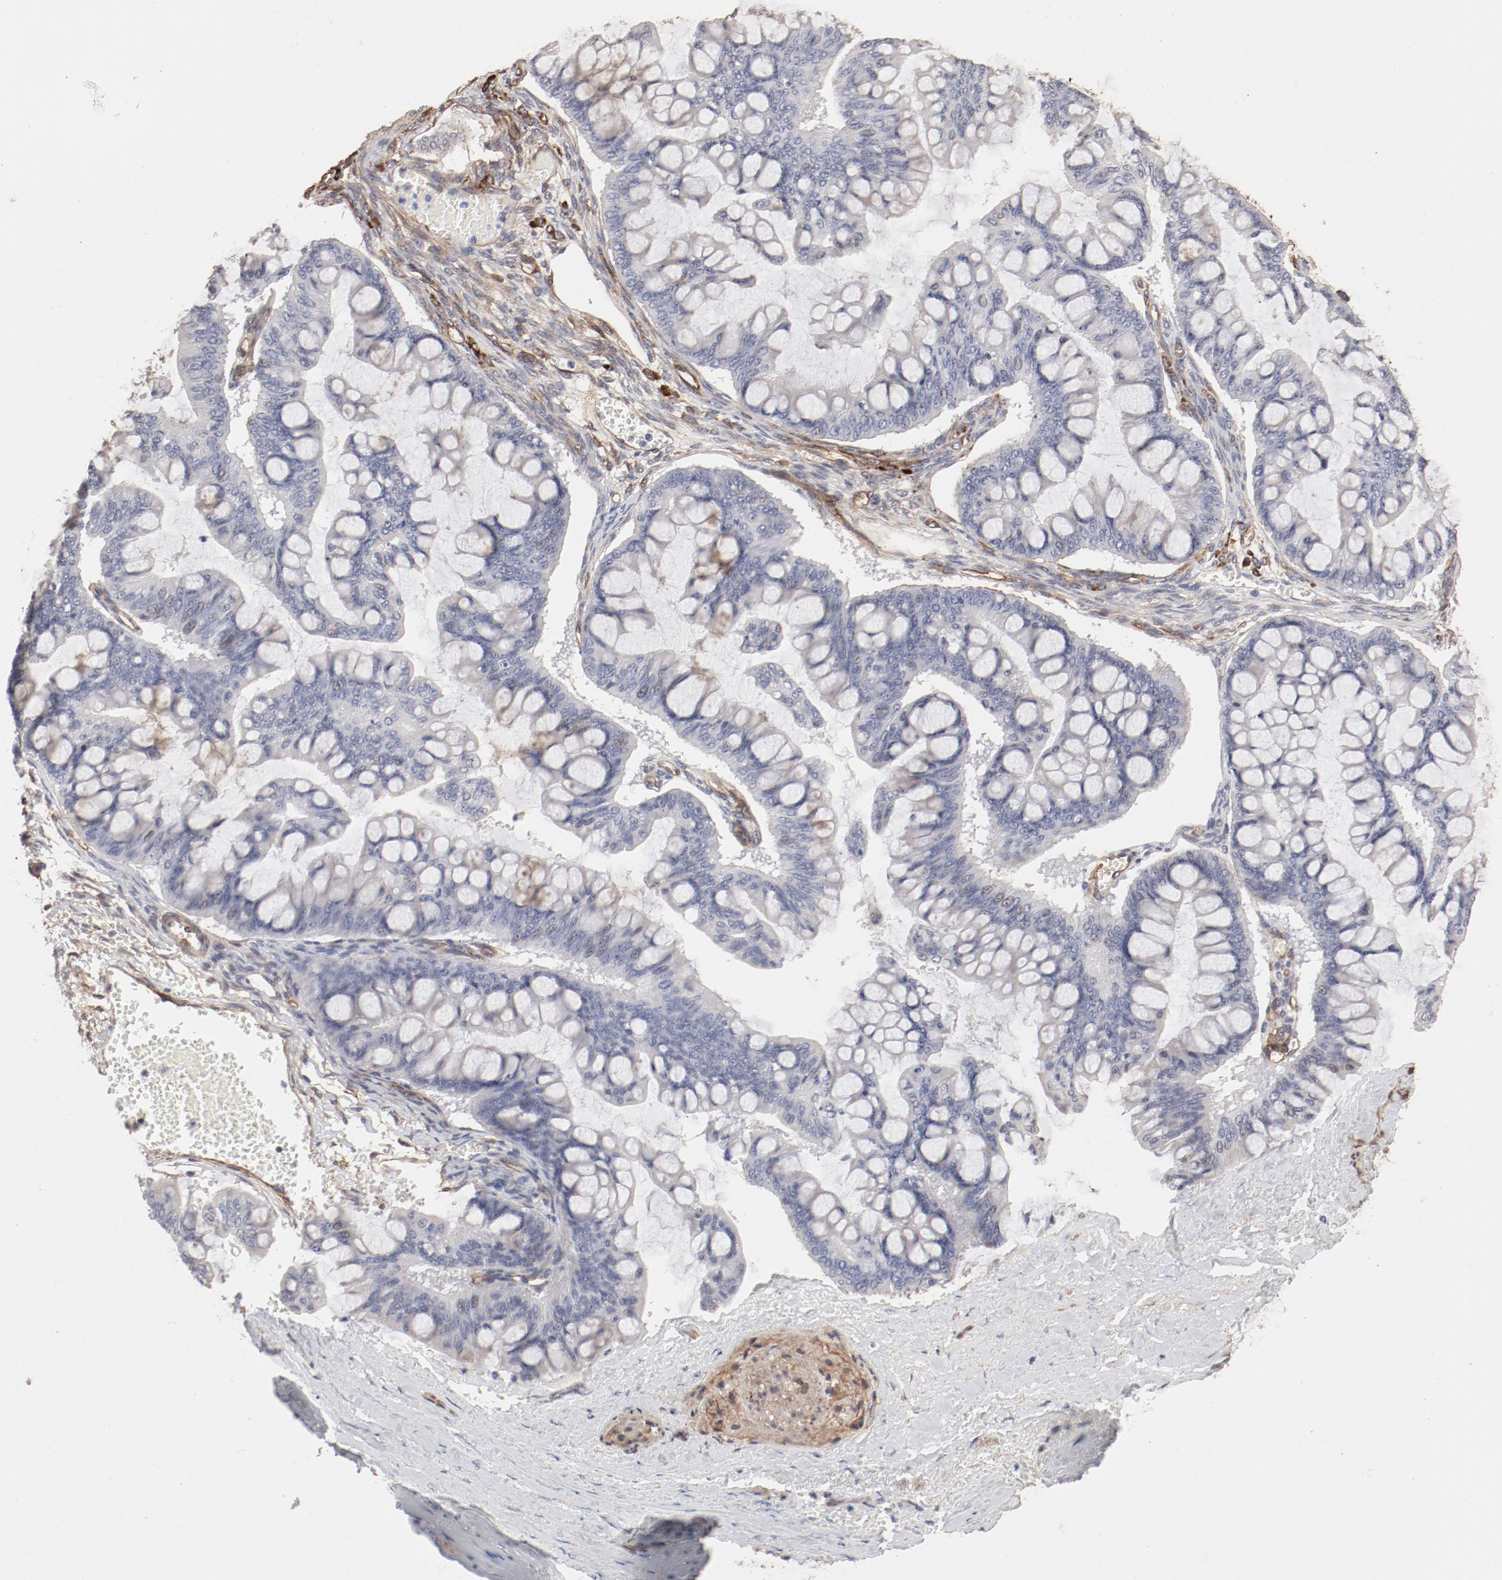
{"staining": {"intensity": "negative", "quantity": "none", "location": "none"}, "tissue": "ovarian cancer", "cell_type": "Tumor cells", "image_type": "cancer", "snomed": [{"axis": "morphology", "description": "Cystadenocarcinoma, mucinous, NOS"}, {"axis": "topography", "description": "Ovary"}], "caption": "High magnification brightfield microscopy of ovarian cancer stained with DAB (3,3'-diaminobenzidine) (brown) and counterstained with hematoxylin (blue): tumor cells show no significant staining.", "gene": "MAGED4", "patient": {"sex": "female", "age": 73}}